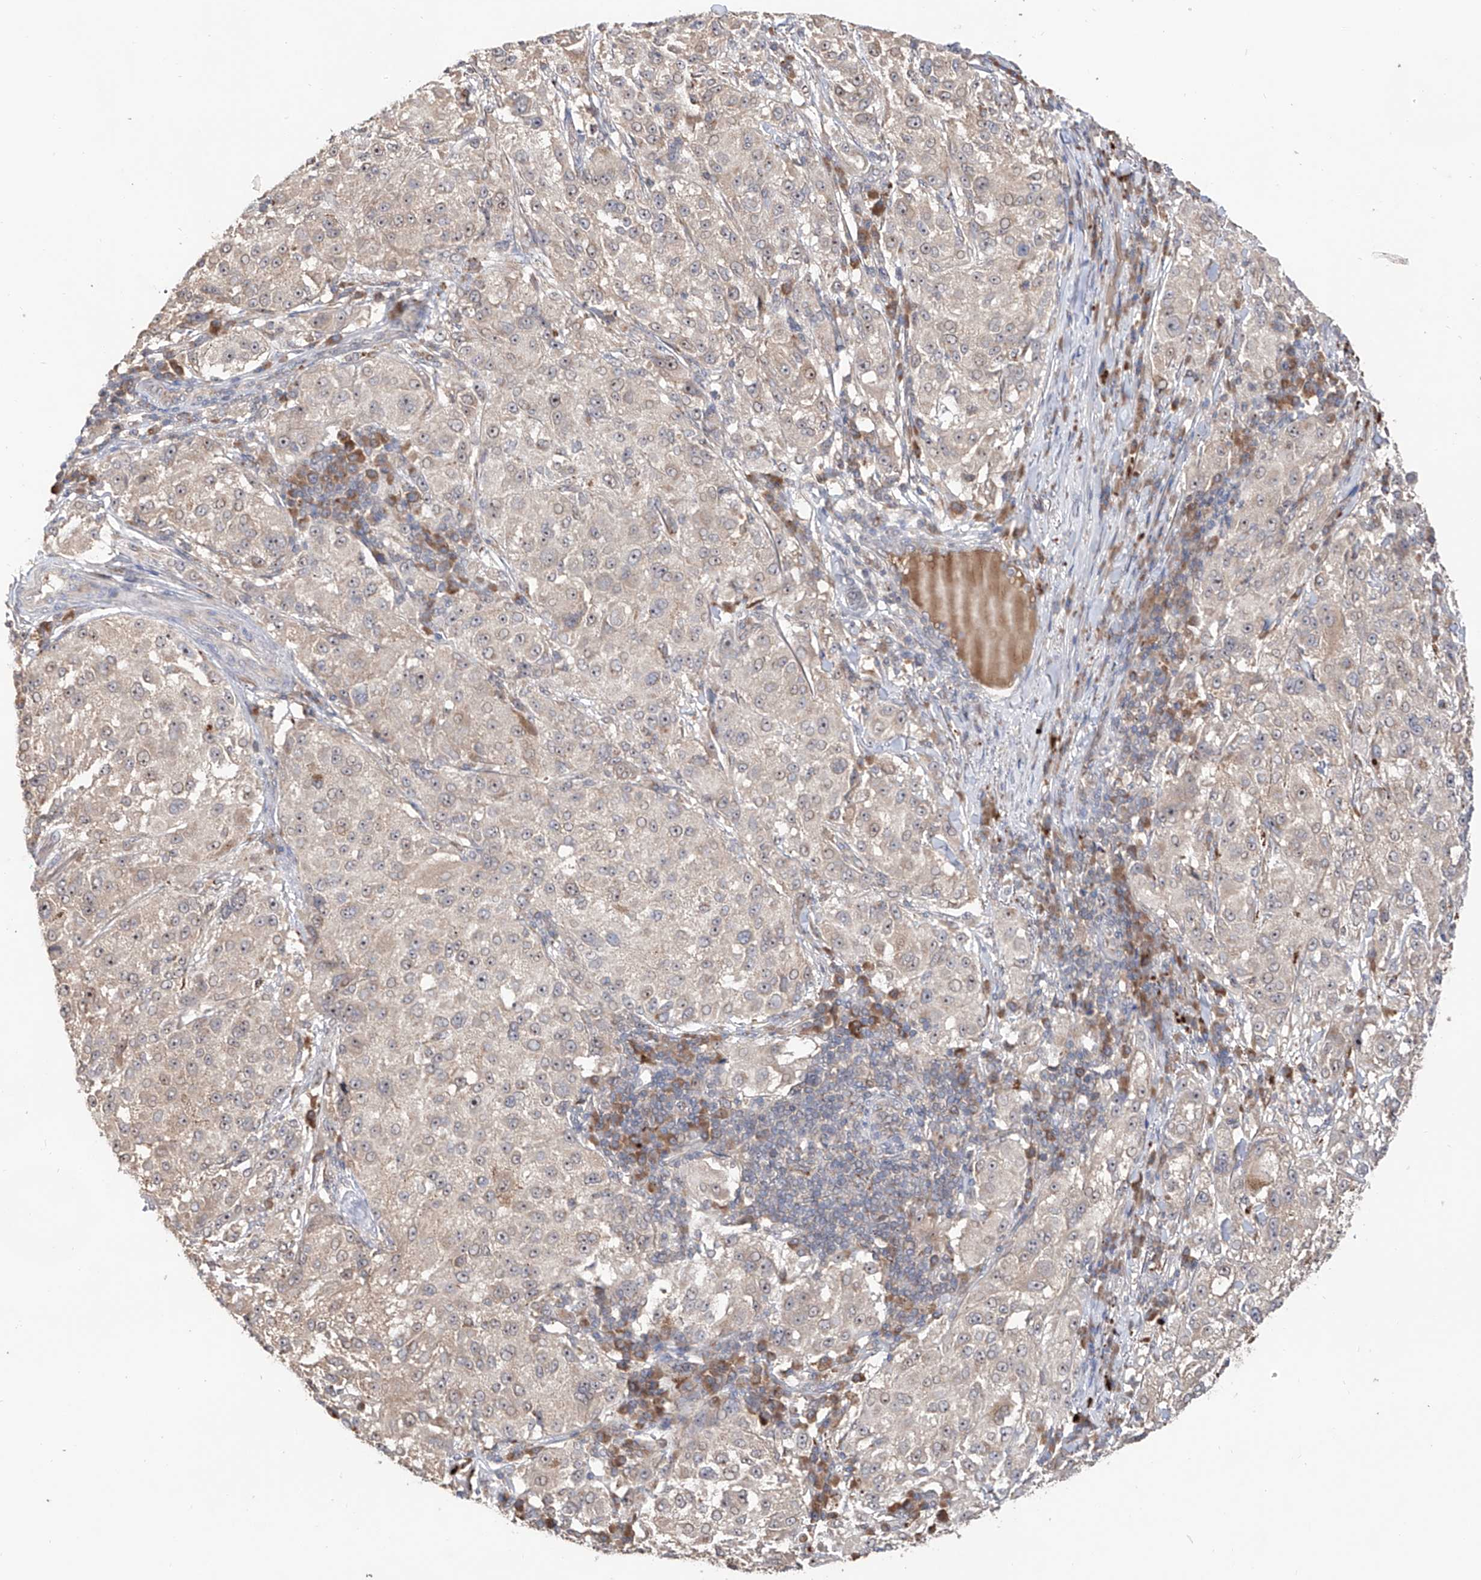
{"staining": {"intensity": "weak", "quantity": "<25%", "location": "nuclear"}, "tissue": "melanoma", "cell_type": "Tumor cells", "image_type": "cancer", "snomed": [{"axis": "morphology", "description": "Necrosis, NOS"}, {"axis": "morphology", "description": "Malignant melanoma, NOS"}, {"axis": "topography", "description": "Skin"}], "caption": "The immunohistochemistry histopathology image has no significant positivity in tumor cells of malignant melanoma tissue.", "gene": "EDN1", "patient": {"sex": "female", "age": 87}}